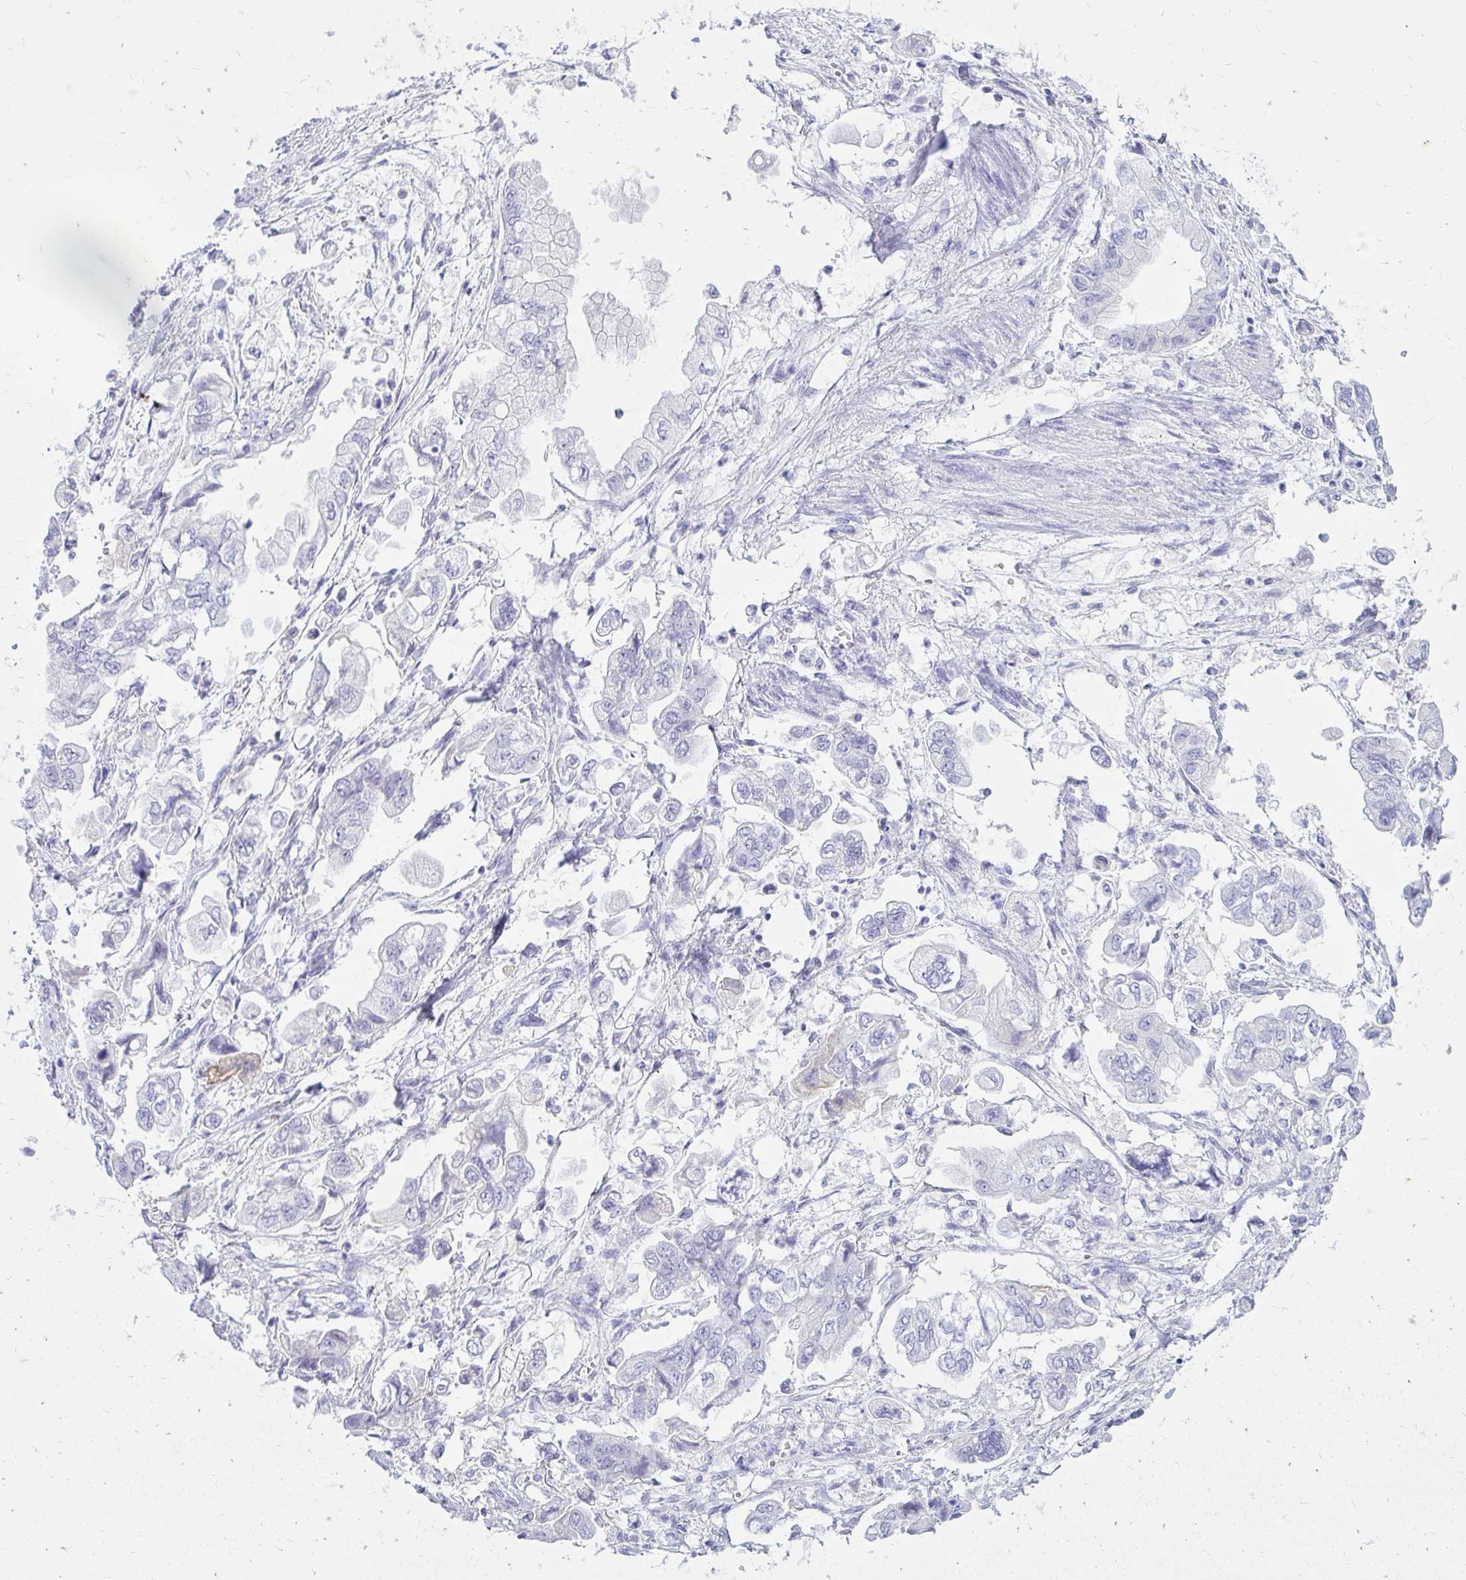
{"staining": {"intensity": "negative", "quantity": "none", "location": "none"}, "tissue": "stomach cancer", "cell_type": "Tumor cells", "image_type": "cancer", "snomed": [{"axis": "morphology", "description": "Adenocarcinoma, NOS"}, {"axis": "topography", "description": "Stomach"}], "caption": "Tumor cells show no significant protein staining in stomach cancer.", "gene": "NANOGNB", "patient": {"sex": "male", "age": 62}}